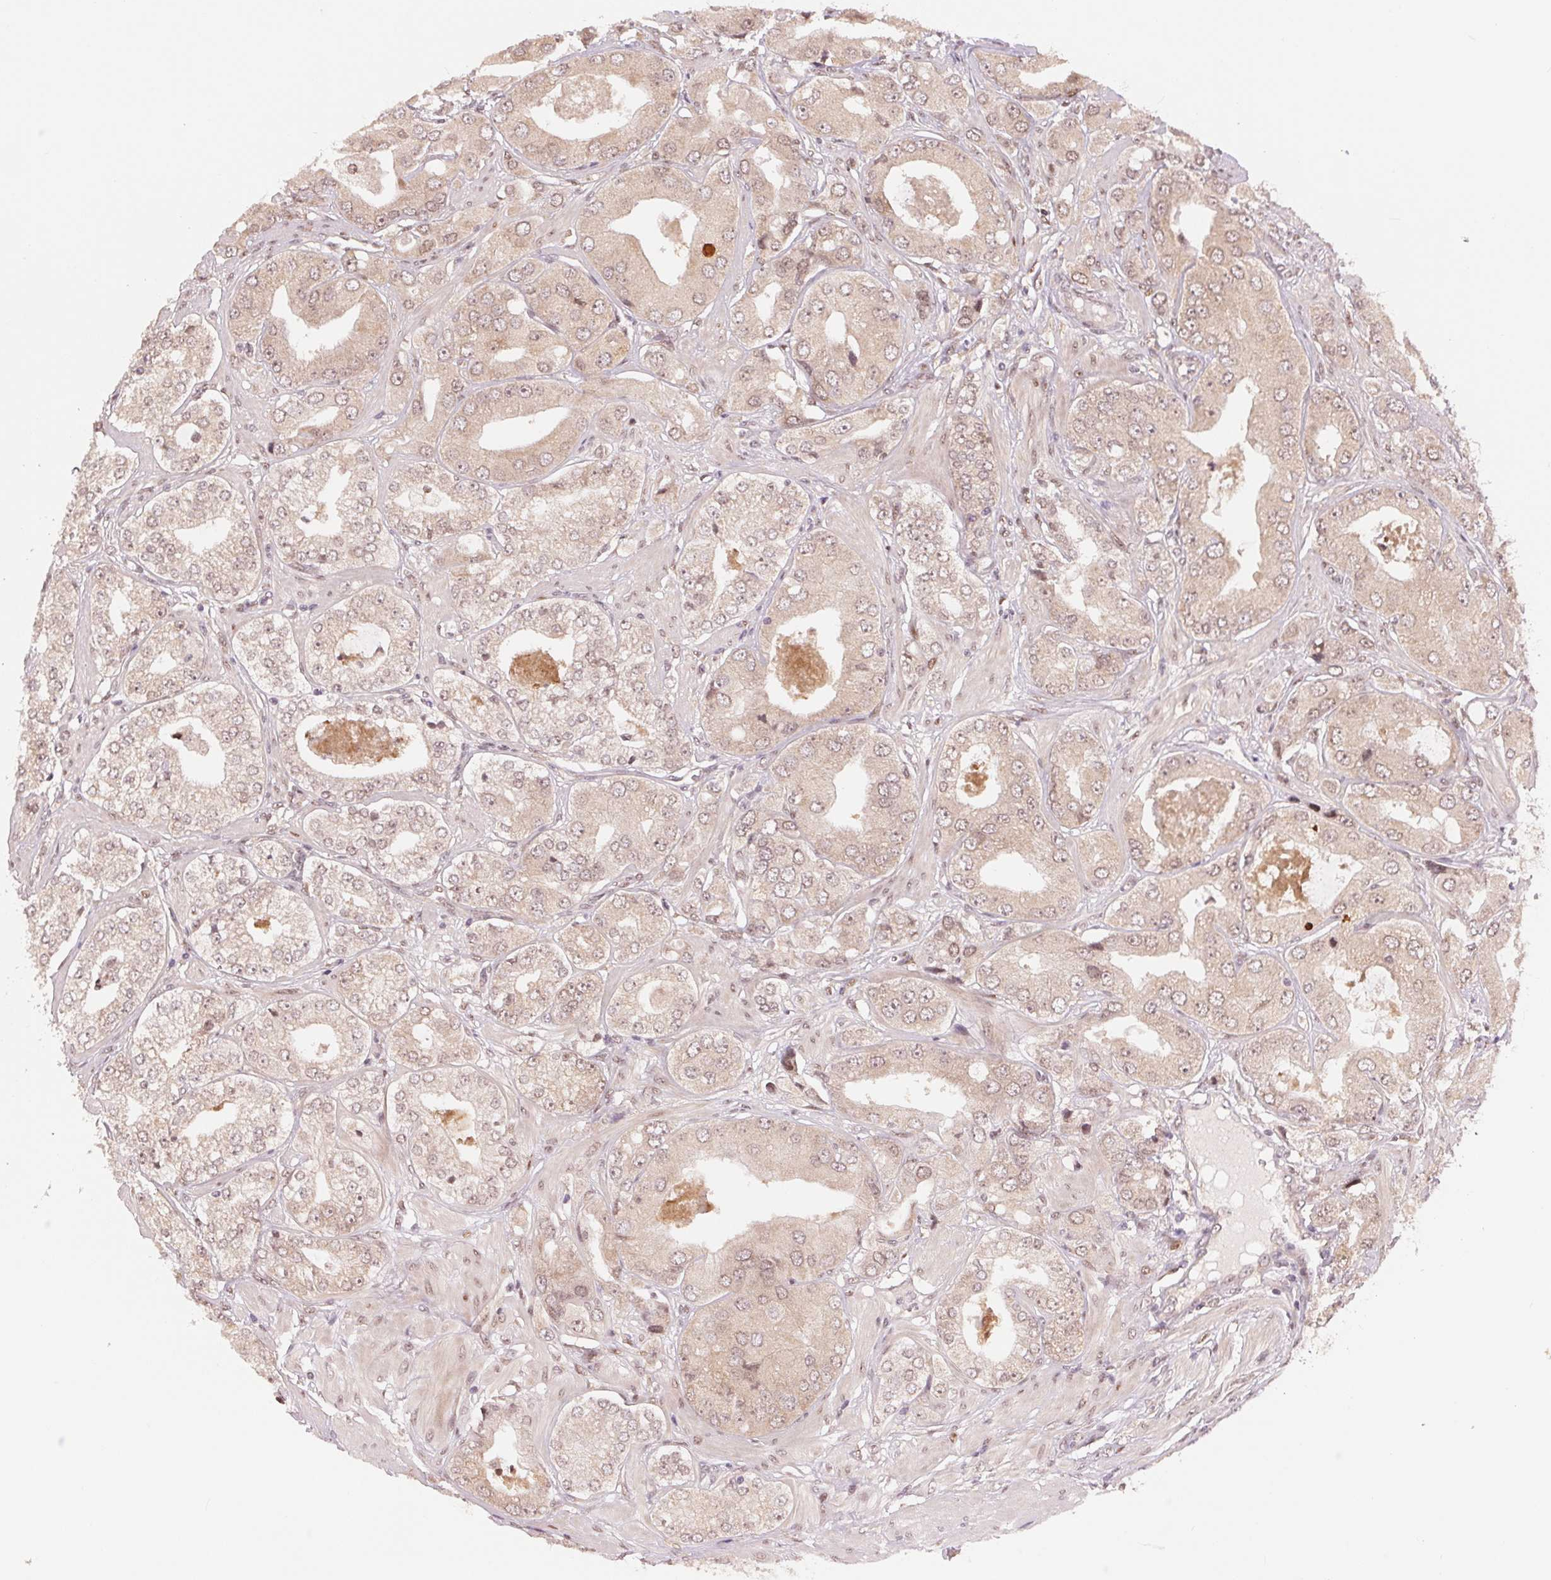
{"staining": {"intensity": "moderate", "quantity": ">75%", "location": "cytoplasmic/membranous"}, "tissue": "prostate cancer", "cell_type": "Tumor cells", "image_type": "cancer", "snomed": [{"axis": "morphology", "description": "Adenocarcinoma, Low grade"}, {"axis": "topography", "description": "Prostate"}], "caption": "Tumor cells display medium levels of moderate cytoplasmic/membranous positivity in approximately >75% of cells in human prostate cancer (adenocarcinoma (low-grade)). (DAB (3,3'-diaminobenzidine) IHC, brown staining for protein, blue staining for nuclei).", "gene": "ERI3", "patient": {"sex": "male", "age": 60}}